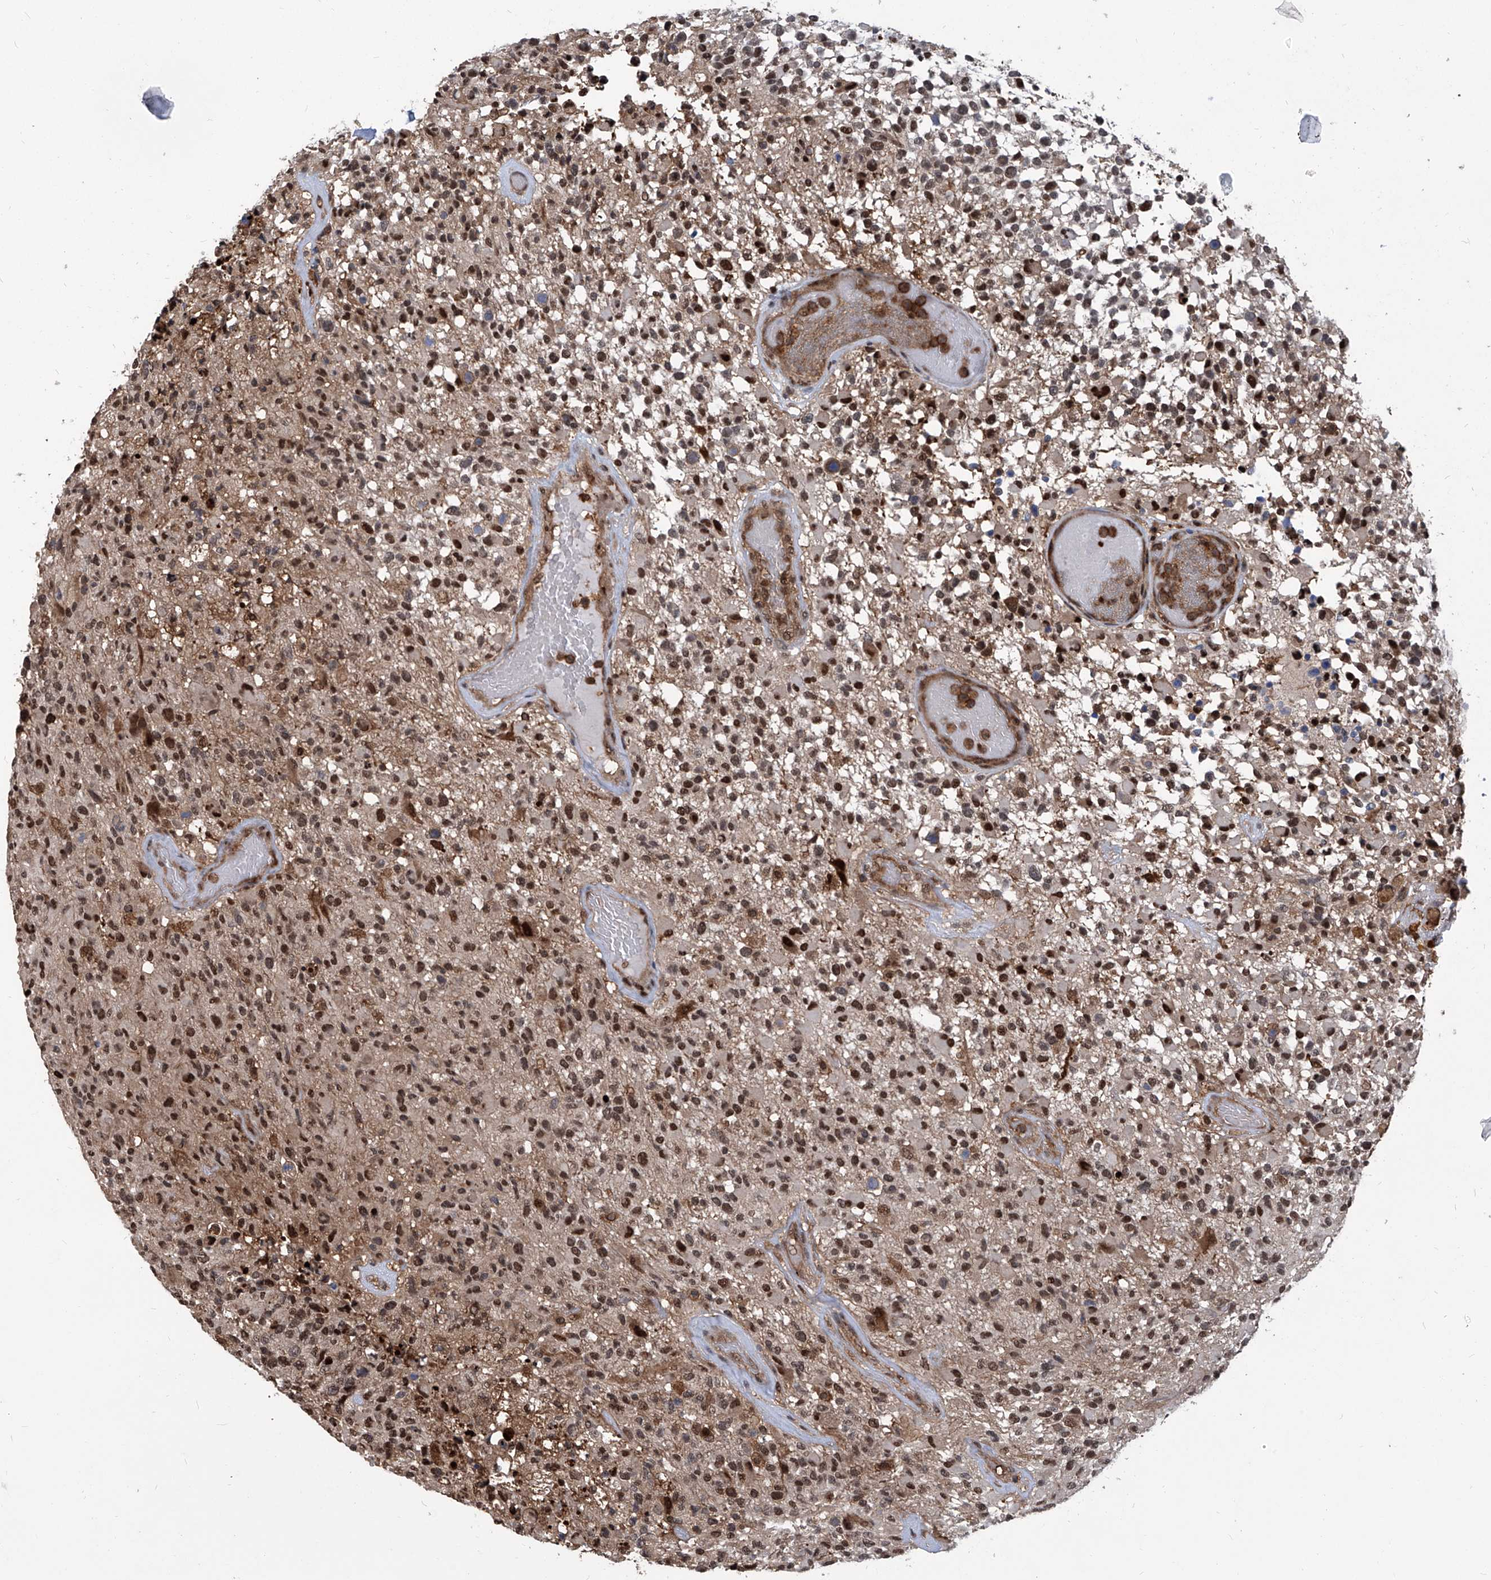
{"staining": {"intensity": "strong", "quantity": ">75%", "location": "nuclear"}, "tissue": "glioma", "cell_type": "Tumor cells", "image_type": "cancer", "snomed": [{"axis": "morphology", "description": "Glioma, malignant, High grade"}, {"axis": "morphology", "description": "Glioblastoma, NOS"}, {"axis": "topography", "description": "Brain"}], "caption": "Glioblastoma tissue displays strong nuclear positivity in approximately >75% of tumor cells", "gene": "PSMB1", "patient": {"sex": "male", "age": 60}}